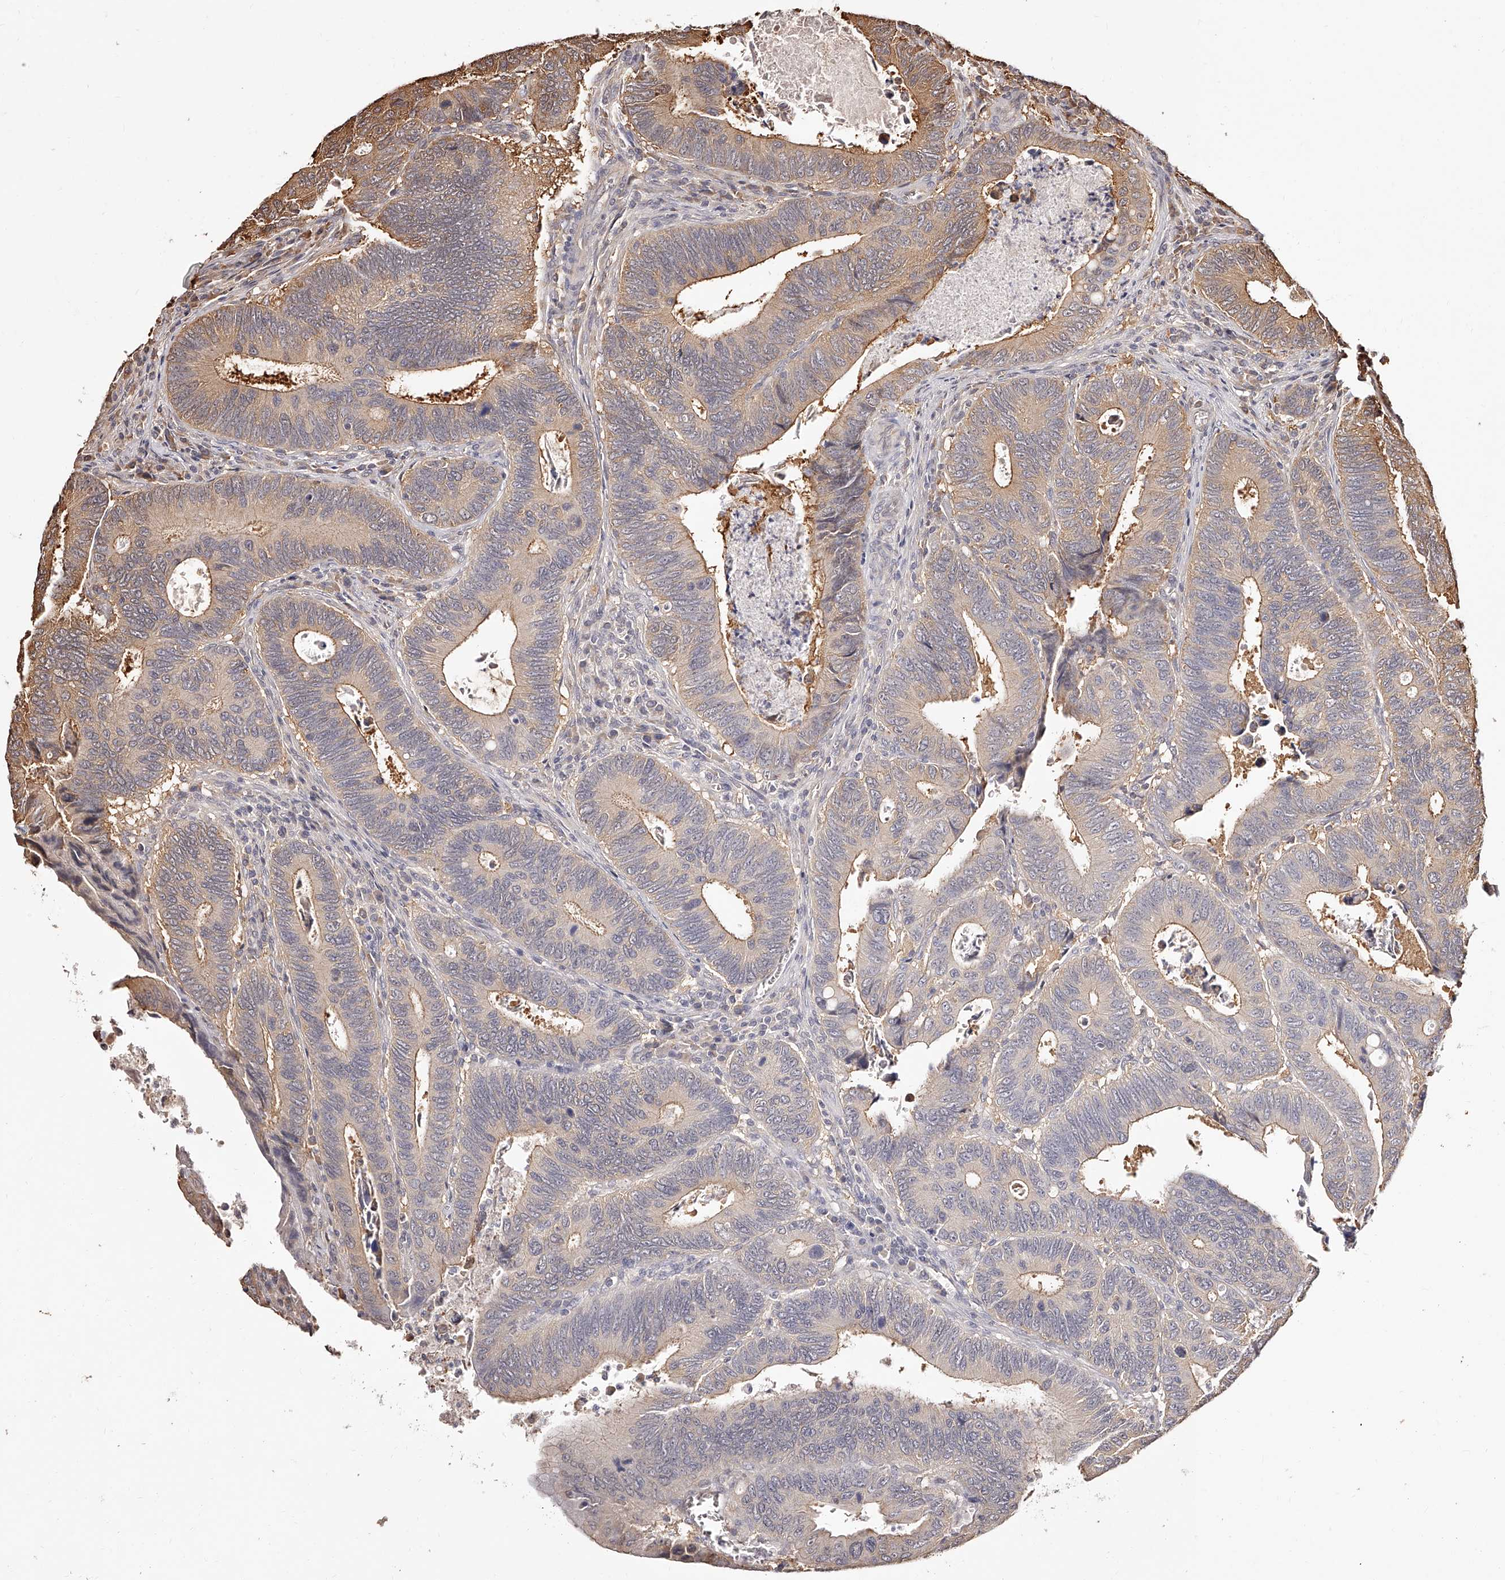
{"staining": {"intensity": "moderate", "quantity": "25%-75%", "location": "cytoplasmic/membranous"}, "tissue": "colorectal cancer", "cell_type": "Tumor cells", "image_type": "cancer", "snomed": [{"axis": "morphology", "description": "Adenocarcinoma, NOS"}, {"axis": "topography", "description": "Colon"}], "caption": "A medium amount of moderate cytoplasmic/membranous expression is seen in about 25%-75% of tumor cells in adenocarcinoma (colorectal) tissue.", "gene": "ZNF582", "patient": {"sex": "male", "age": 72}}